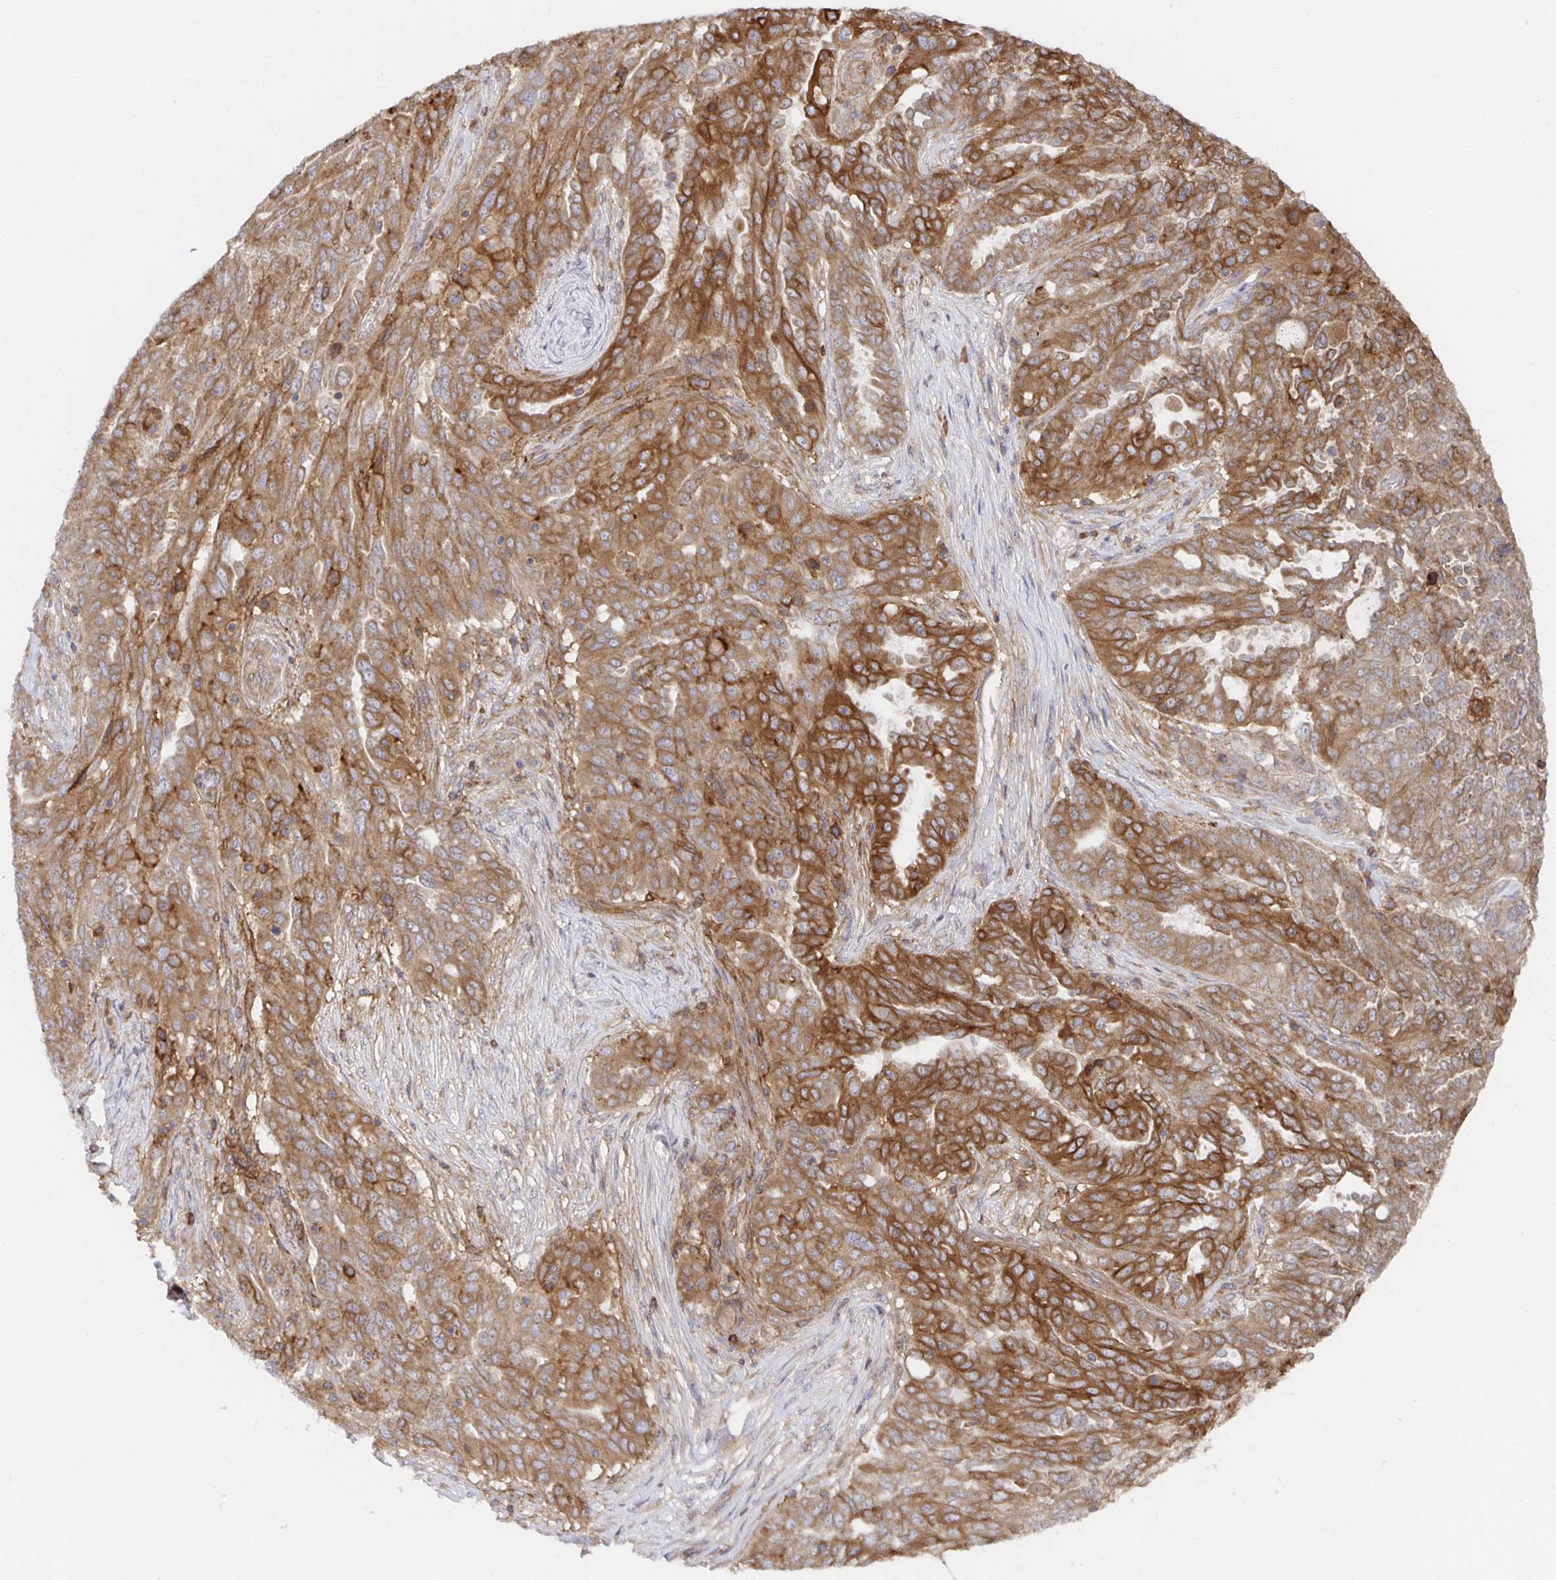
{"staining": {"intensity": "moderate", "quantity": ">75%", "location": "cytoplasmic/membranous"}, "tissue": "ovarian cancer", "cell_type": "Tumor cells", "image_type": "cancer", "snomed": [{"axis": "morphology", "description": "Cystadenocarcinoma, serous, NOS"}, {"axis": "topography", "description": "Ovary"}], "caption": "Tumor cells demonstrate medium levels of moderate cytoplasmic/membranous positivity in approximately >75% of cells in ovarian cancer (serous cystadenocarcinoma).", "gene": "BAD", "patient": {"sex": "female", "age": 67}}